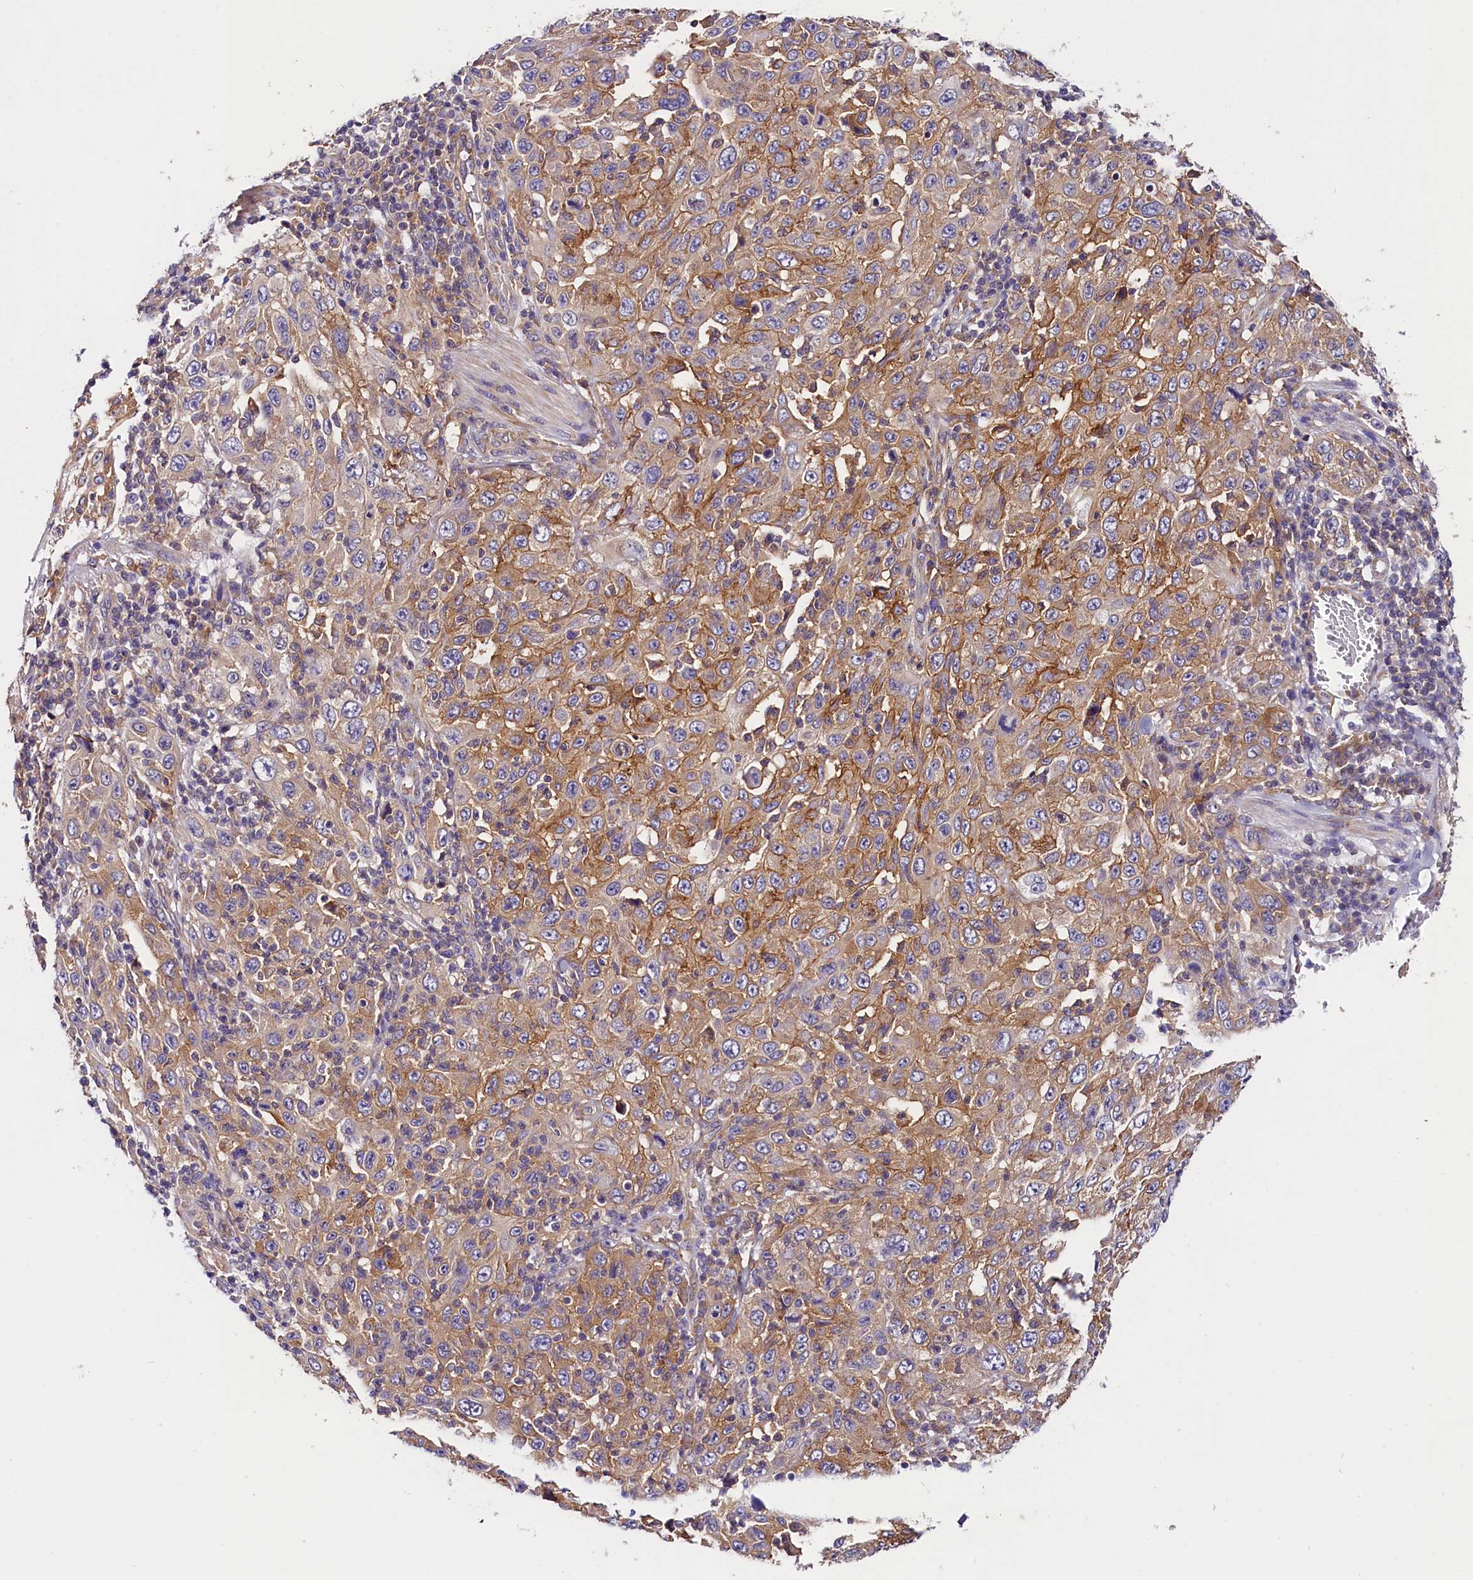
{"staining": {"intensity": "moderate", "quantity": ">75%", "location": "cytoplasmic/membranous"}, "tissue": "skin cancer", "cell_type": "Tumor cells", "image_type": "cancer", "snomed": [{"axis": "morphology", "description": "Squamous cell carcinoma, NOS"}, {"axis": "topography", "description": "Skin"}], "caption": "An immunohistochemistry (IHC) photomicrograph of tumor tissue is shown. Protein staining in brown labels moderate cytoplasmic/membranous positivity in squamous cell carcinoma (skin) within tumor cells.", "gene": "OAS3", "patient": {"sex": "female", "age": 88}}